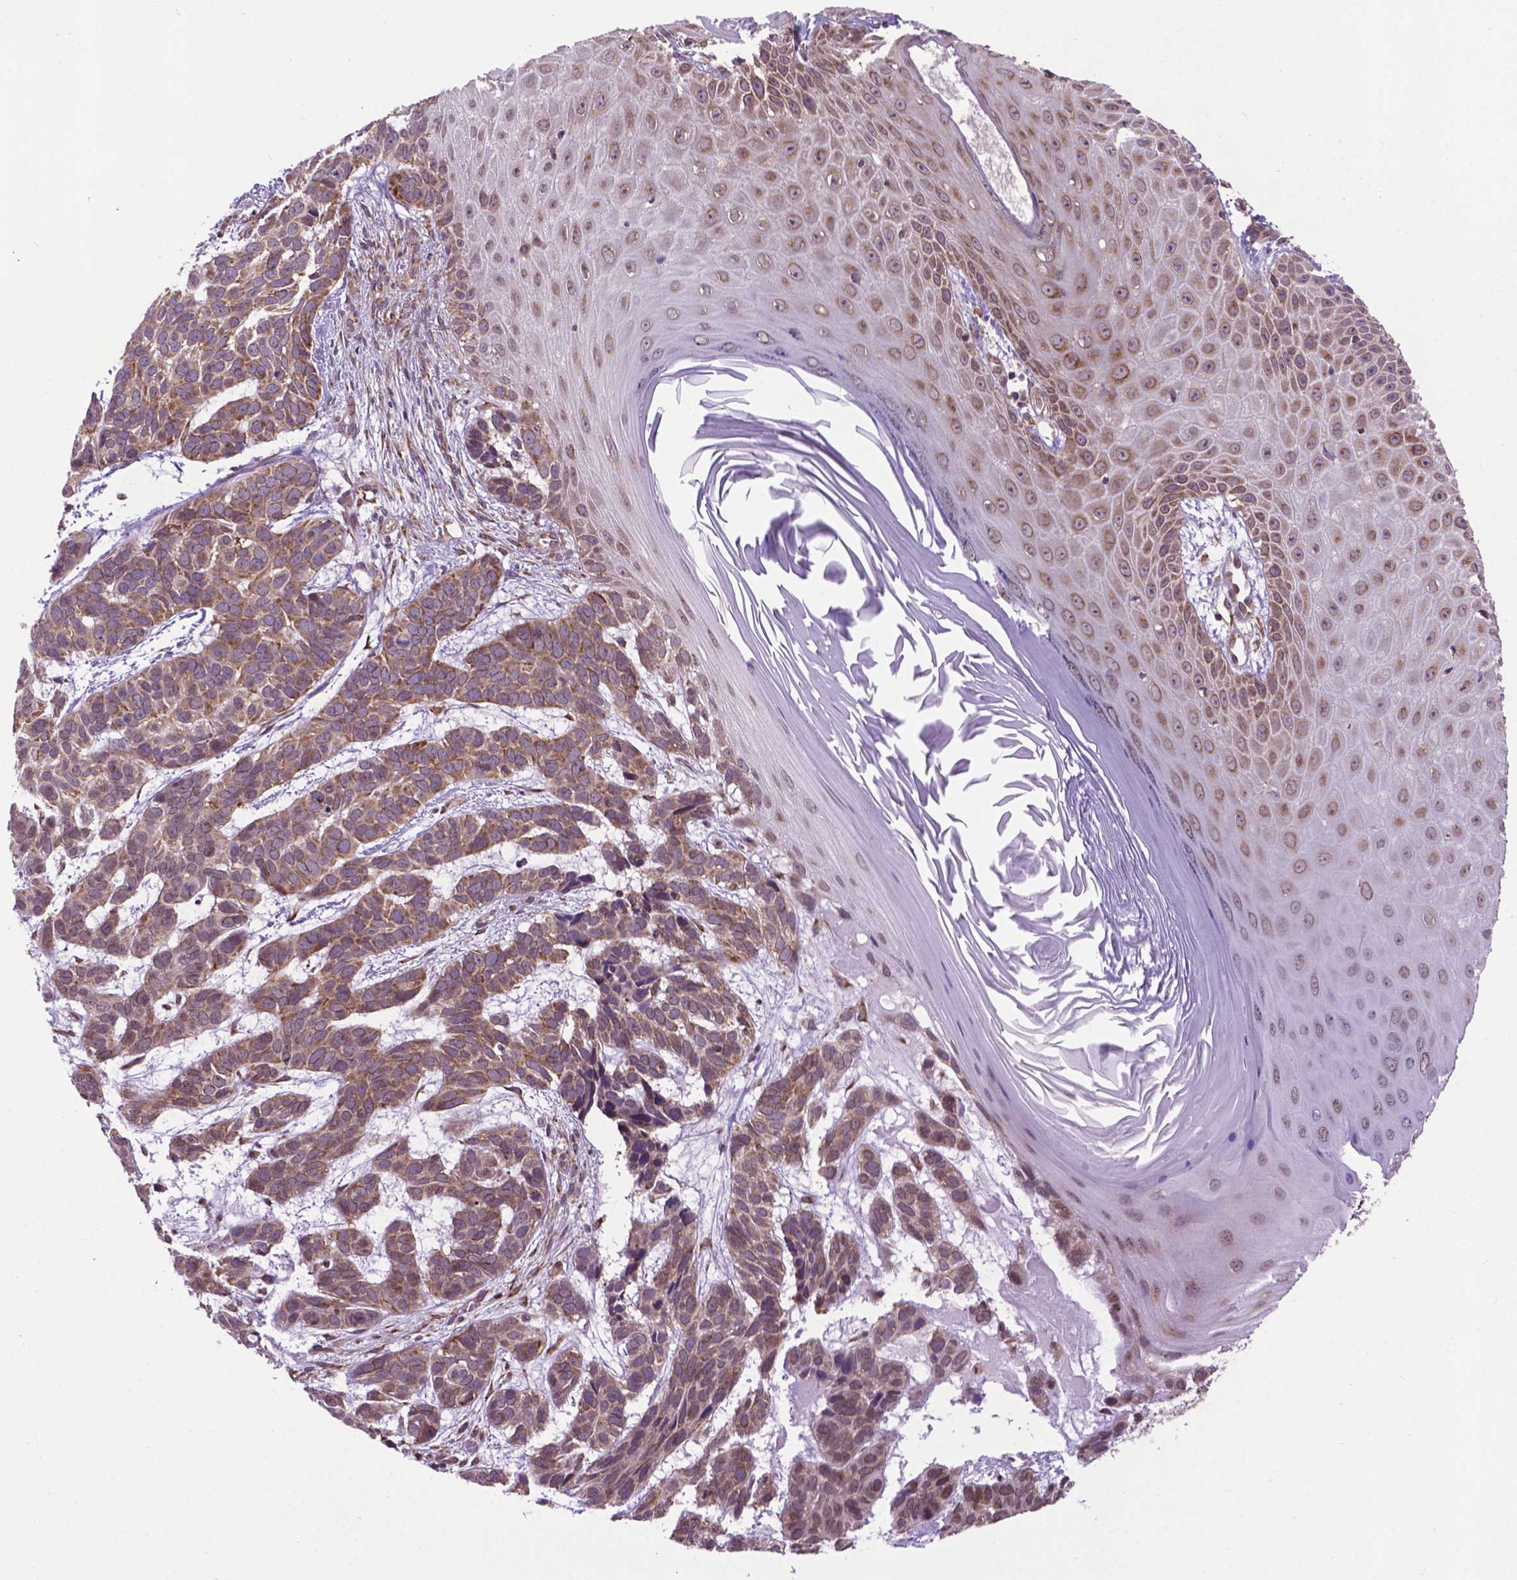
{"staining": {"intensity": "moderate", "quantity": ">75%", "location": "cytoplasmic/membranous,nuclear"}, "tissue": "skin cancer", "cell_type": "Tumor cells", "image_type": "cancer", "snomed": [{"axis": "morphology", "description": "Basal cell carcinoma"}, {"axis": "topography", "description": "Skin"}], "caption": "Immunohistochemistry (IHC) staining of skin basal cell carcinoma, which displays medium levels of moderate cytoplasmic/membranous and nuclear staining in about >75% of tumor cells indicating moderate cytoplasmic/membranous and nuclear protein expression. The staining was performed using DAB (3,3'-diaminobenzidine) (brown) for protein detection and nuclei were counterstained in hematoxylin (blue).", "gene": "WDR83OS", "patient": {"sex": "male", "age": 78}}